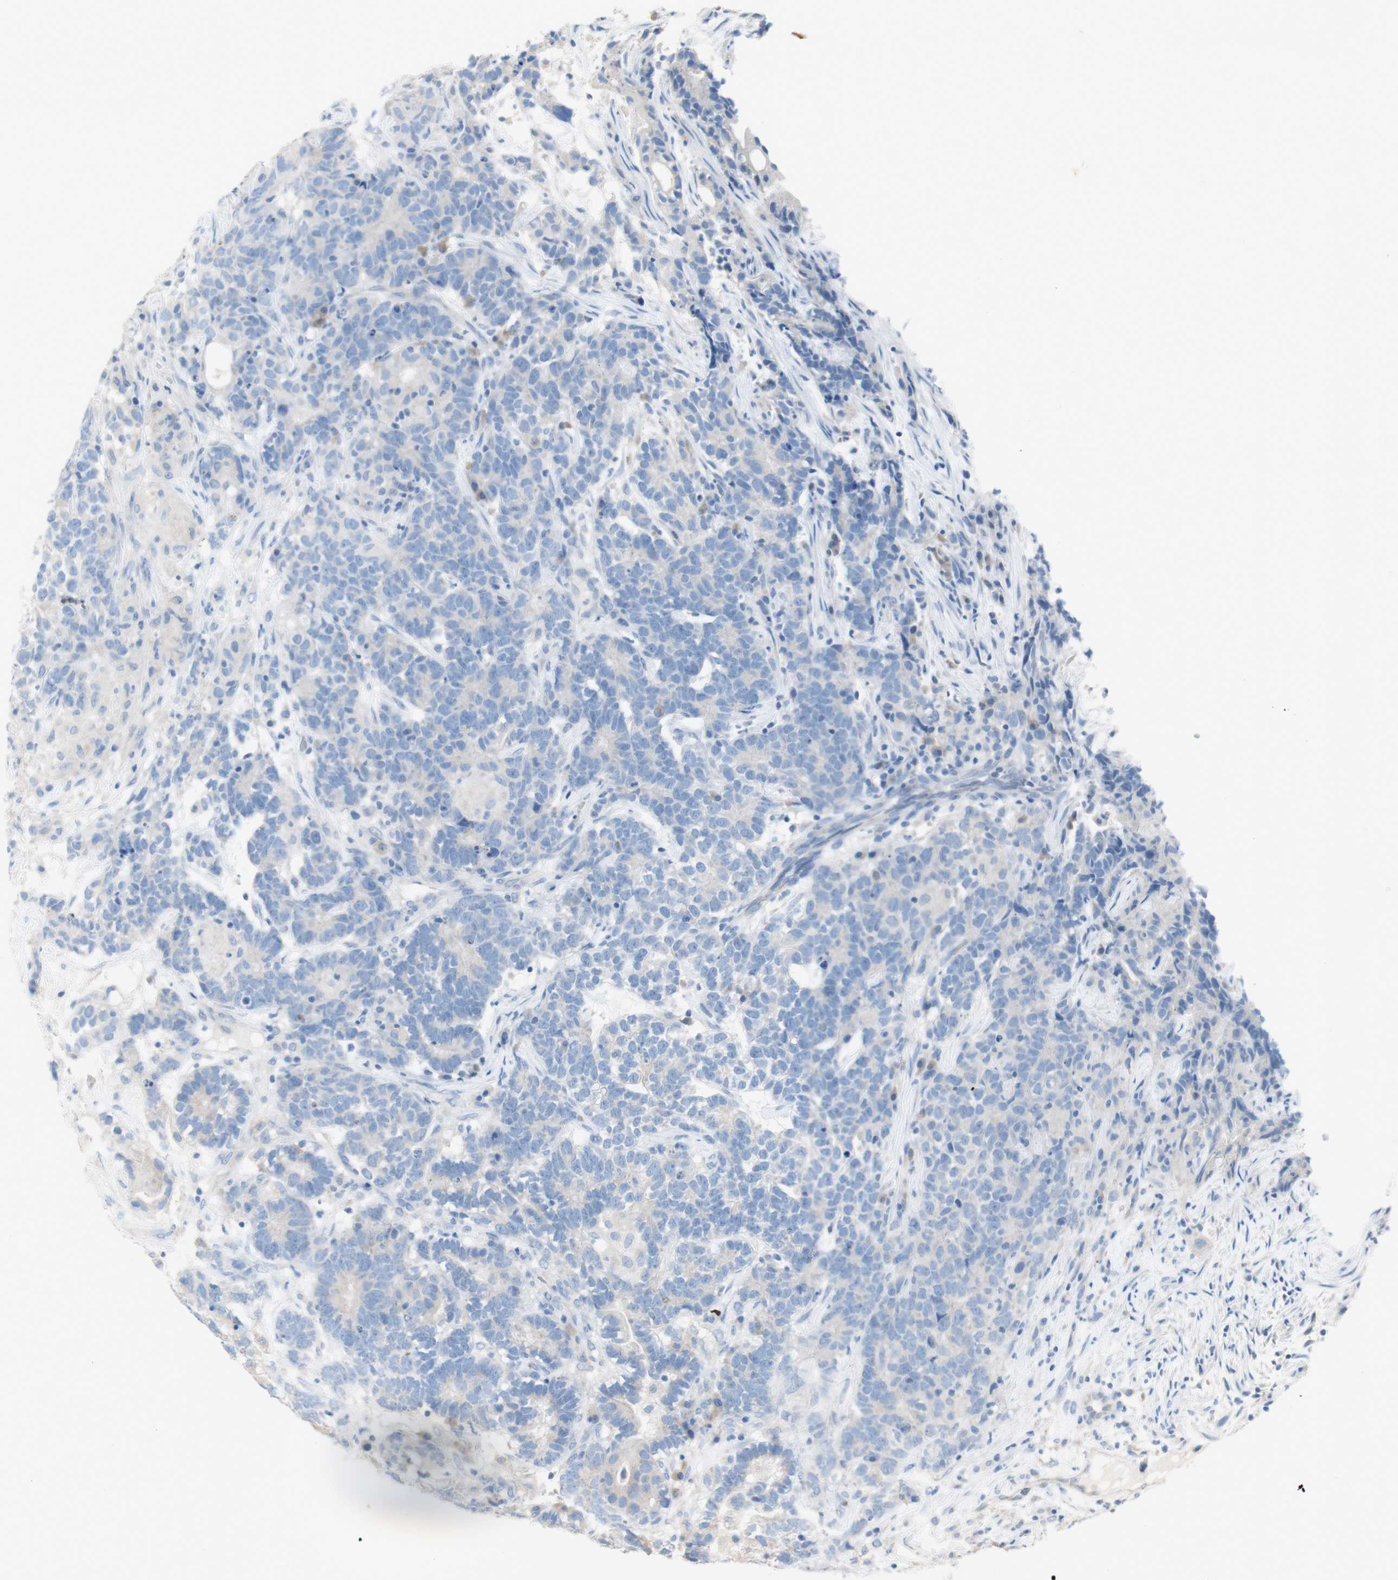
{"staining": {"intensity": "negative", "quantity": "none", "location": "none"}, "tissue": "testis cancer", "cell_type": "Tumor cells", "image_type": "cancer", "snomed": [{"axis": "morphology", "description": "Carcinoma, Embryonal, NOS"}, {"axis": "topography", "description": "Testis"}], "caption": "High magnification brightfield microscopy of testis embryonal carcinoma stained with DAB (brown) and counterstained with hematoxylin (blue): tumor cells show no significant positivity.", "gene": "ART3", "patient": {"sex": "male", "age": 26}}